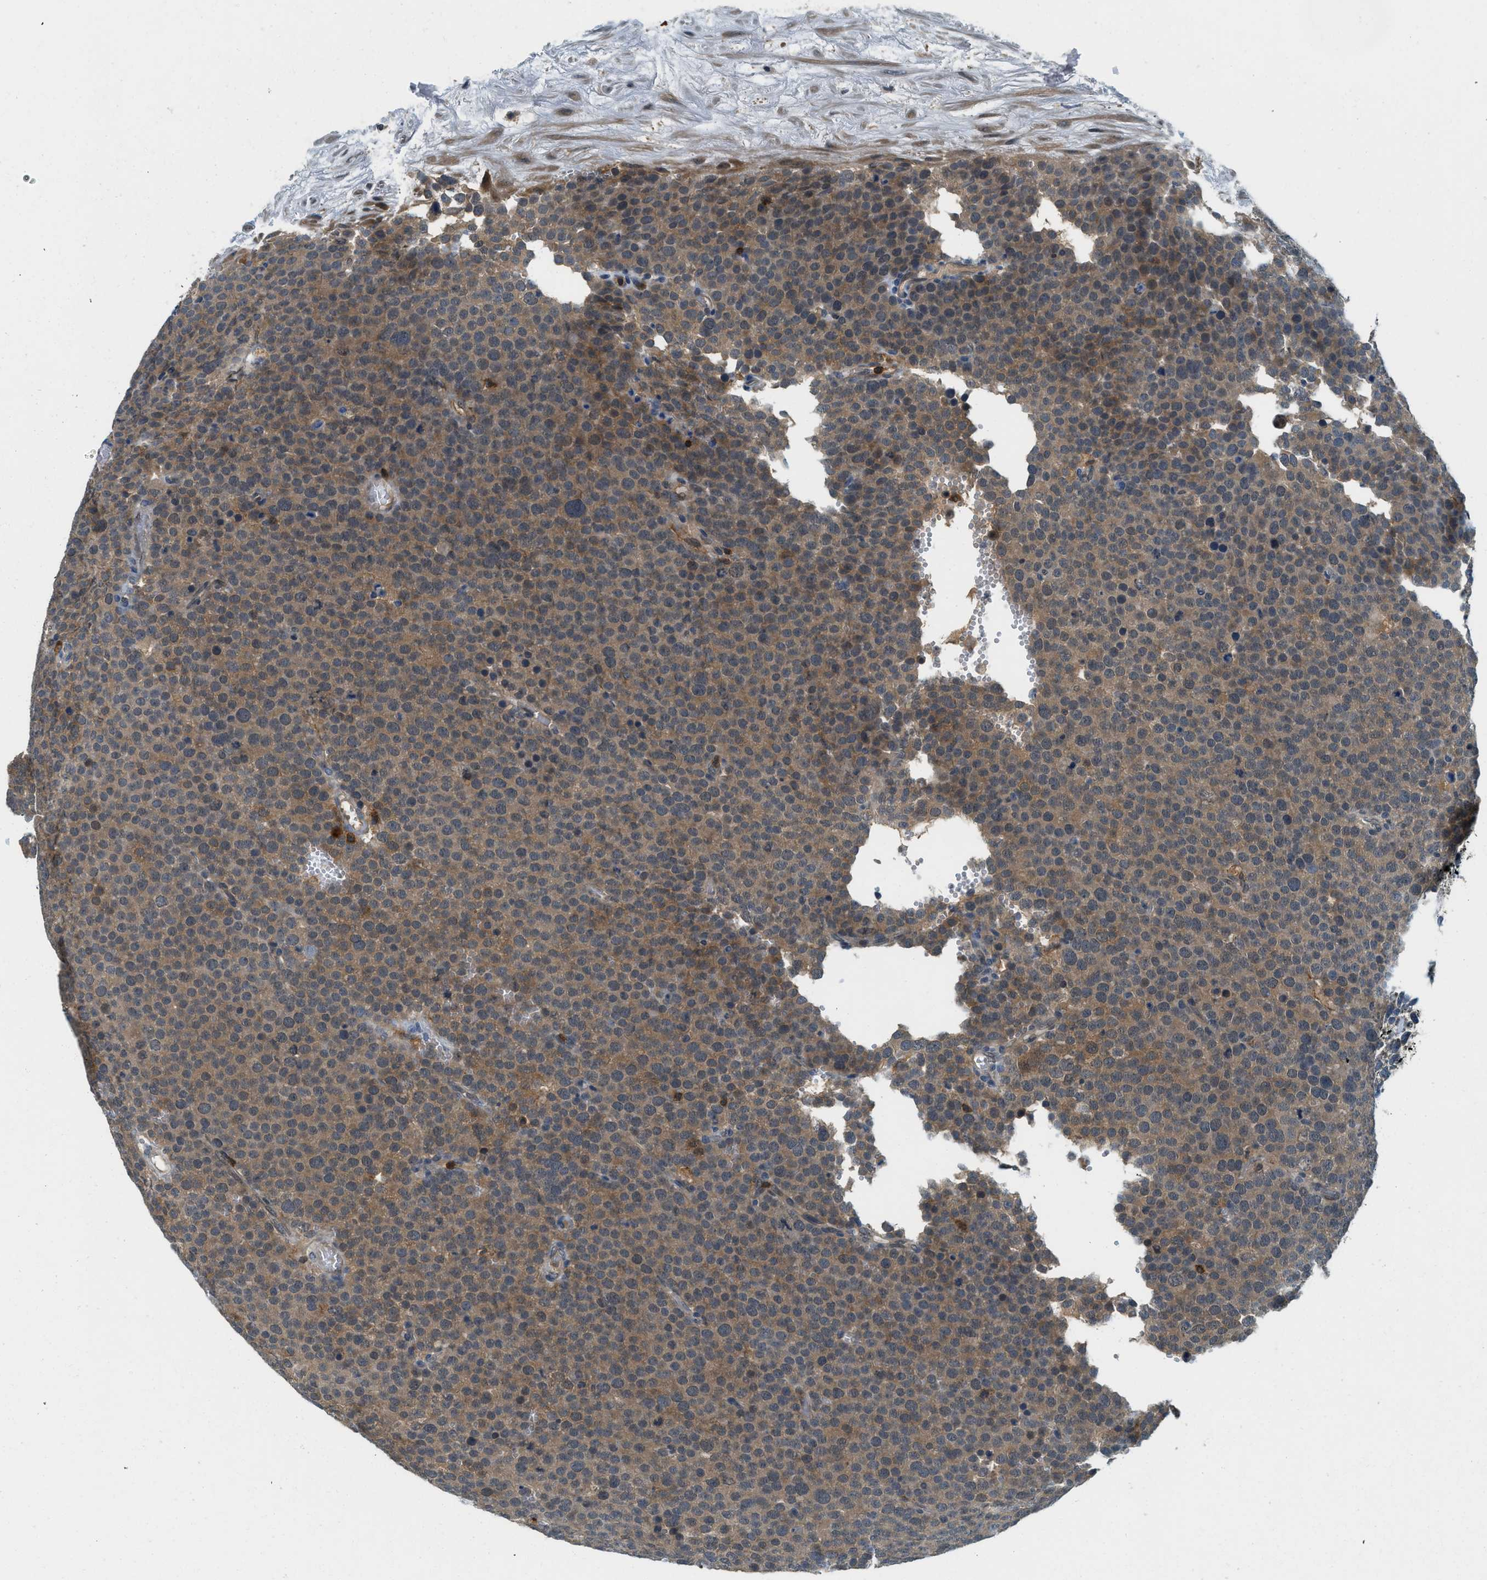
{"staining": {"intensity": "moderate", "quantity": ">75%", "location": "cytoplasmic/membranous"}, "tissue": "testis cancer", "cell_type": "Tumor cells", "image_type": "cancer", "snomed": [{"axis": "morphology", "description": "Normal tissue, NOS"}, {"axis": "morphology", "description": "Seminoma, NOS"}, {"axis": "topography", "description": "Testis"}], "caption": "Immunohistochemical staining of human testis cancer (seminoma) displays medium levels of moderate cytoplasmic/membranous staining in approximately >75% of tumor cells. (Brightfield microscopy of DAB IHC at high magnification).", "gene": "GMPPB", "patient": {"sex": "male", "age": 71}}